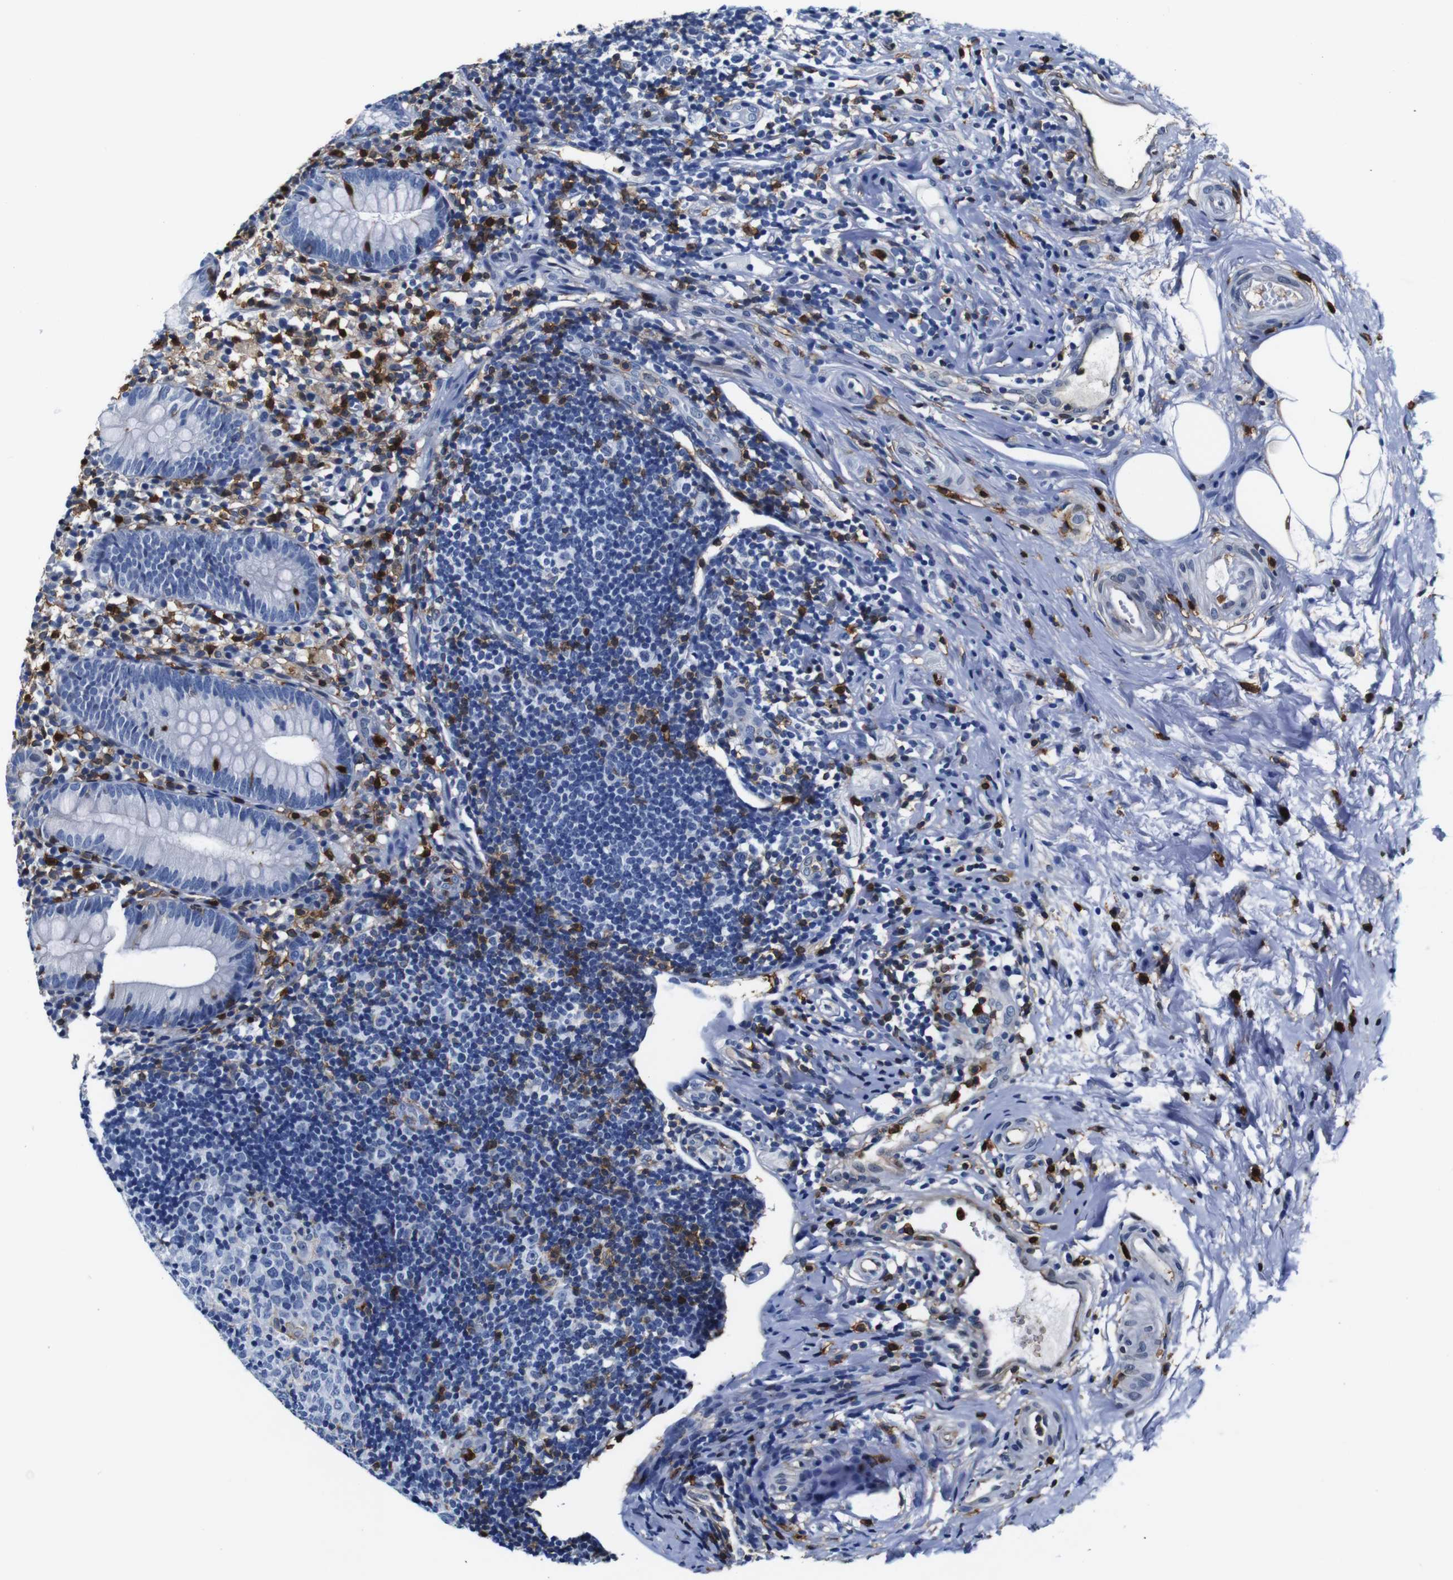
{"staining": {"intensity": "negative", "quantity": "none", "location": "none"}, "tissue": "appendix", "cell_type": "Glandular cells", "image_type": "normal", "snomed": [{"axis": "morphology", "description": "Normal tissue, NOS"}, {"axis": "topography", "description": "Appendix"}], "caption": "Immunohistochemistry photomicrograph of normal human appendix stained for a protein (brown), which displays no staining in glandular cells. The staining was performed using DAB (3,3'-diaminobenzidine) to visualize the protein expression in brown, while the nuclei were stained in blue with hematoxylin (Magnification: 20x).", "gene": "ANXA1", "patient": {"sex": "female", "age": 20}}